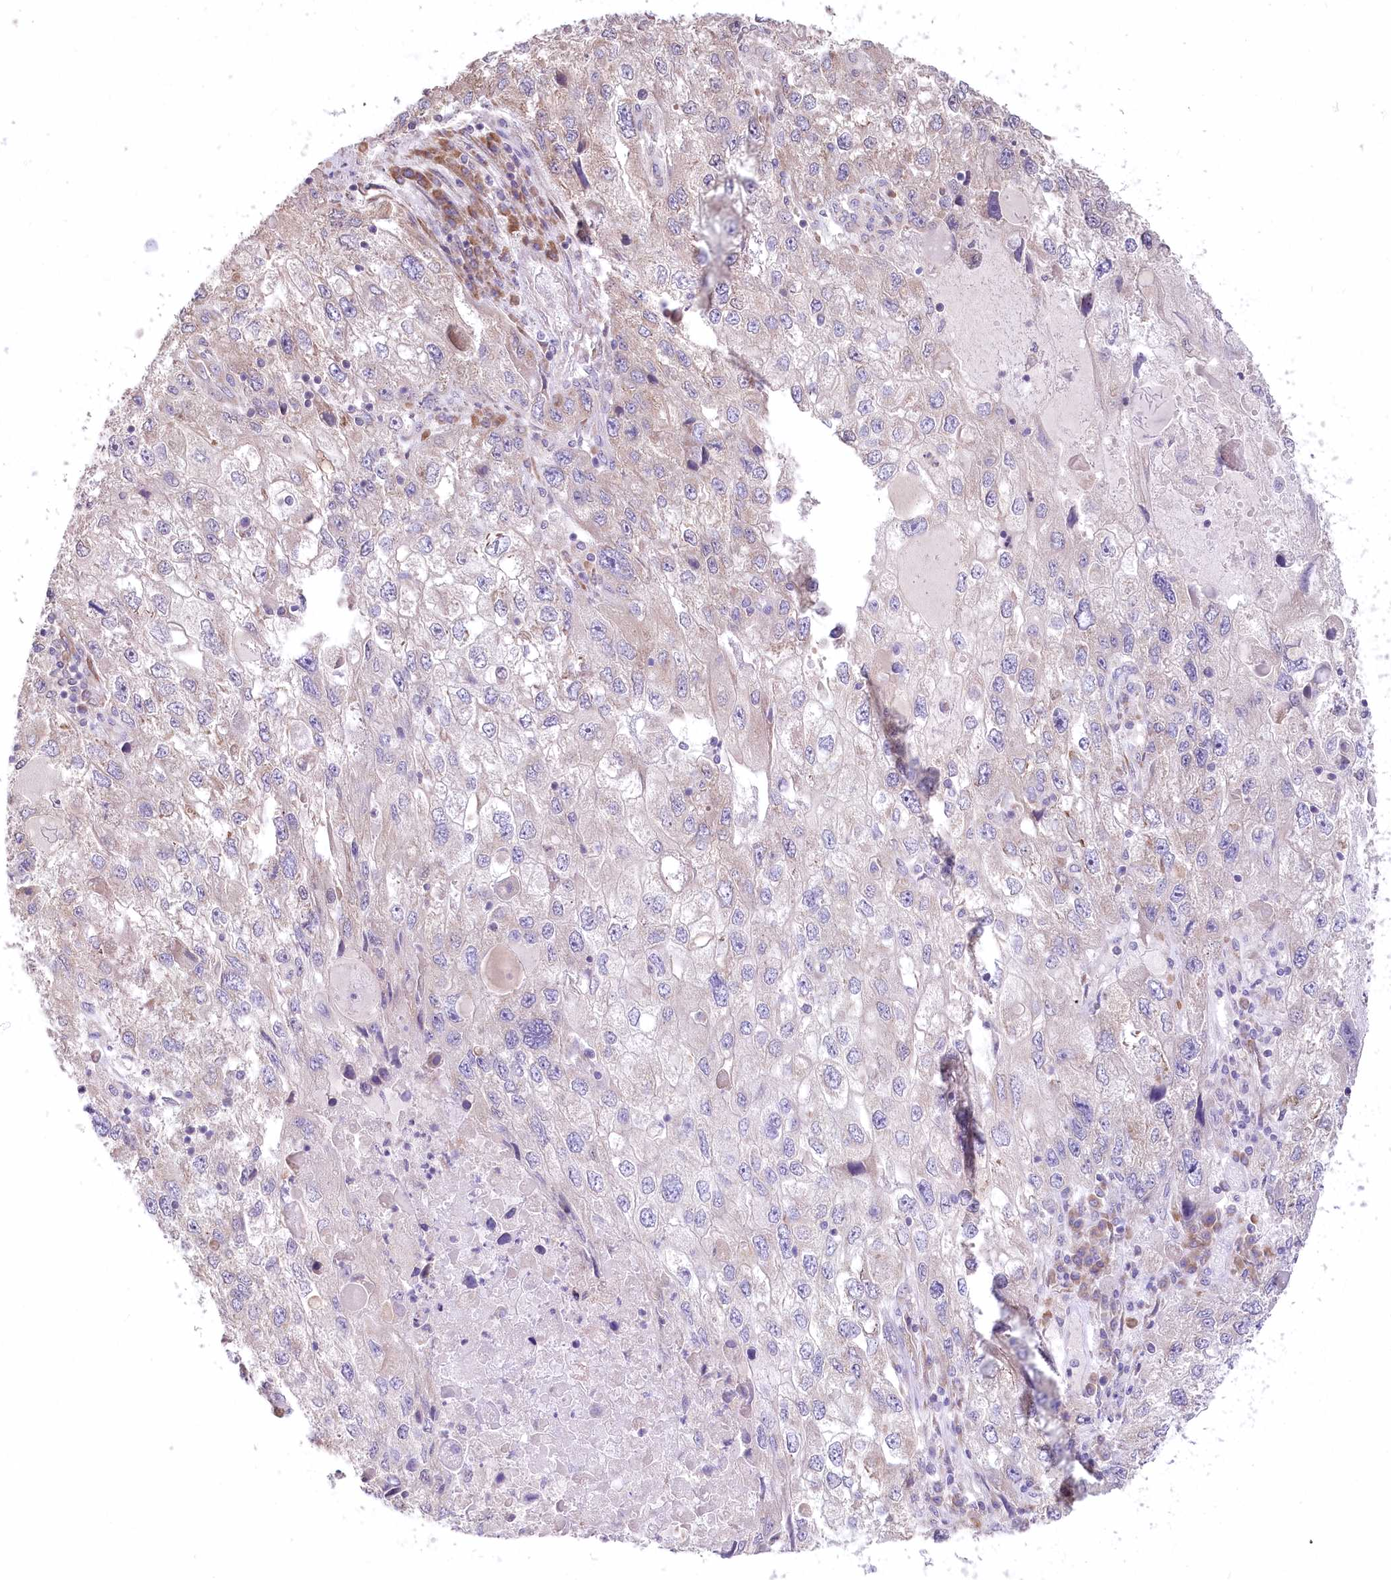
{"staining": {"intensity": "negative", "quantity": "none", "location": "none"}, "tissue": "endometrial cancer", "cell_type": "Tumor cells", "image_type": "cancer", "snomed": [{"axis": "morphology", "description": "Adenocarcinoma, NOS"}, {"axis": "topography", "description": "Endometrium"}], "caption": "Immunohistochemistry (IHC) micrograph of neoplastic tissue: human adenocarcinoma (endometrial) stained with DAB reveals no significant protein expression in tumor cells. Brightfield microscopy of immunohistochemistry stained with DAB (brown) and hematoxylin (blue), captured at high magnification.", "gene": "STT3B", "patient": {"sex": "female", "age": 49}}